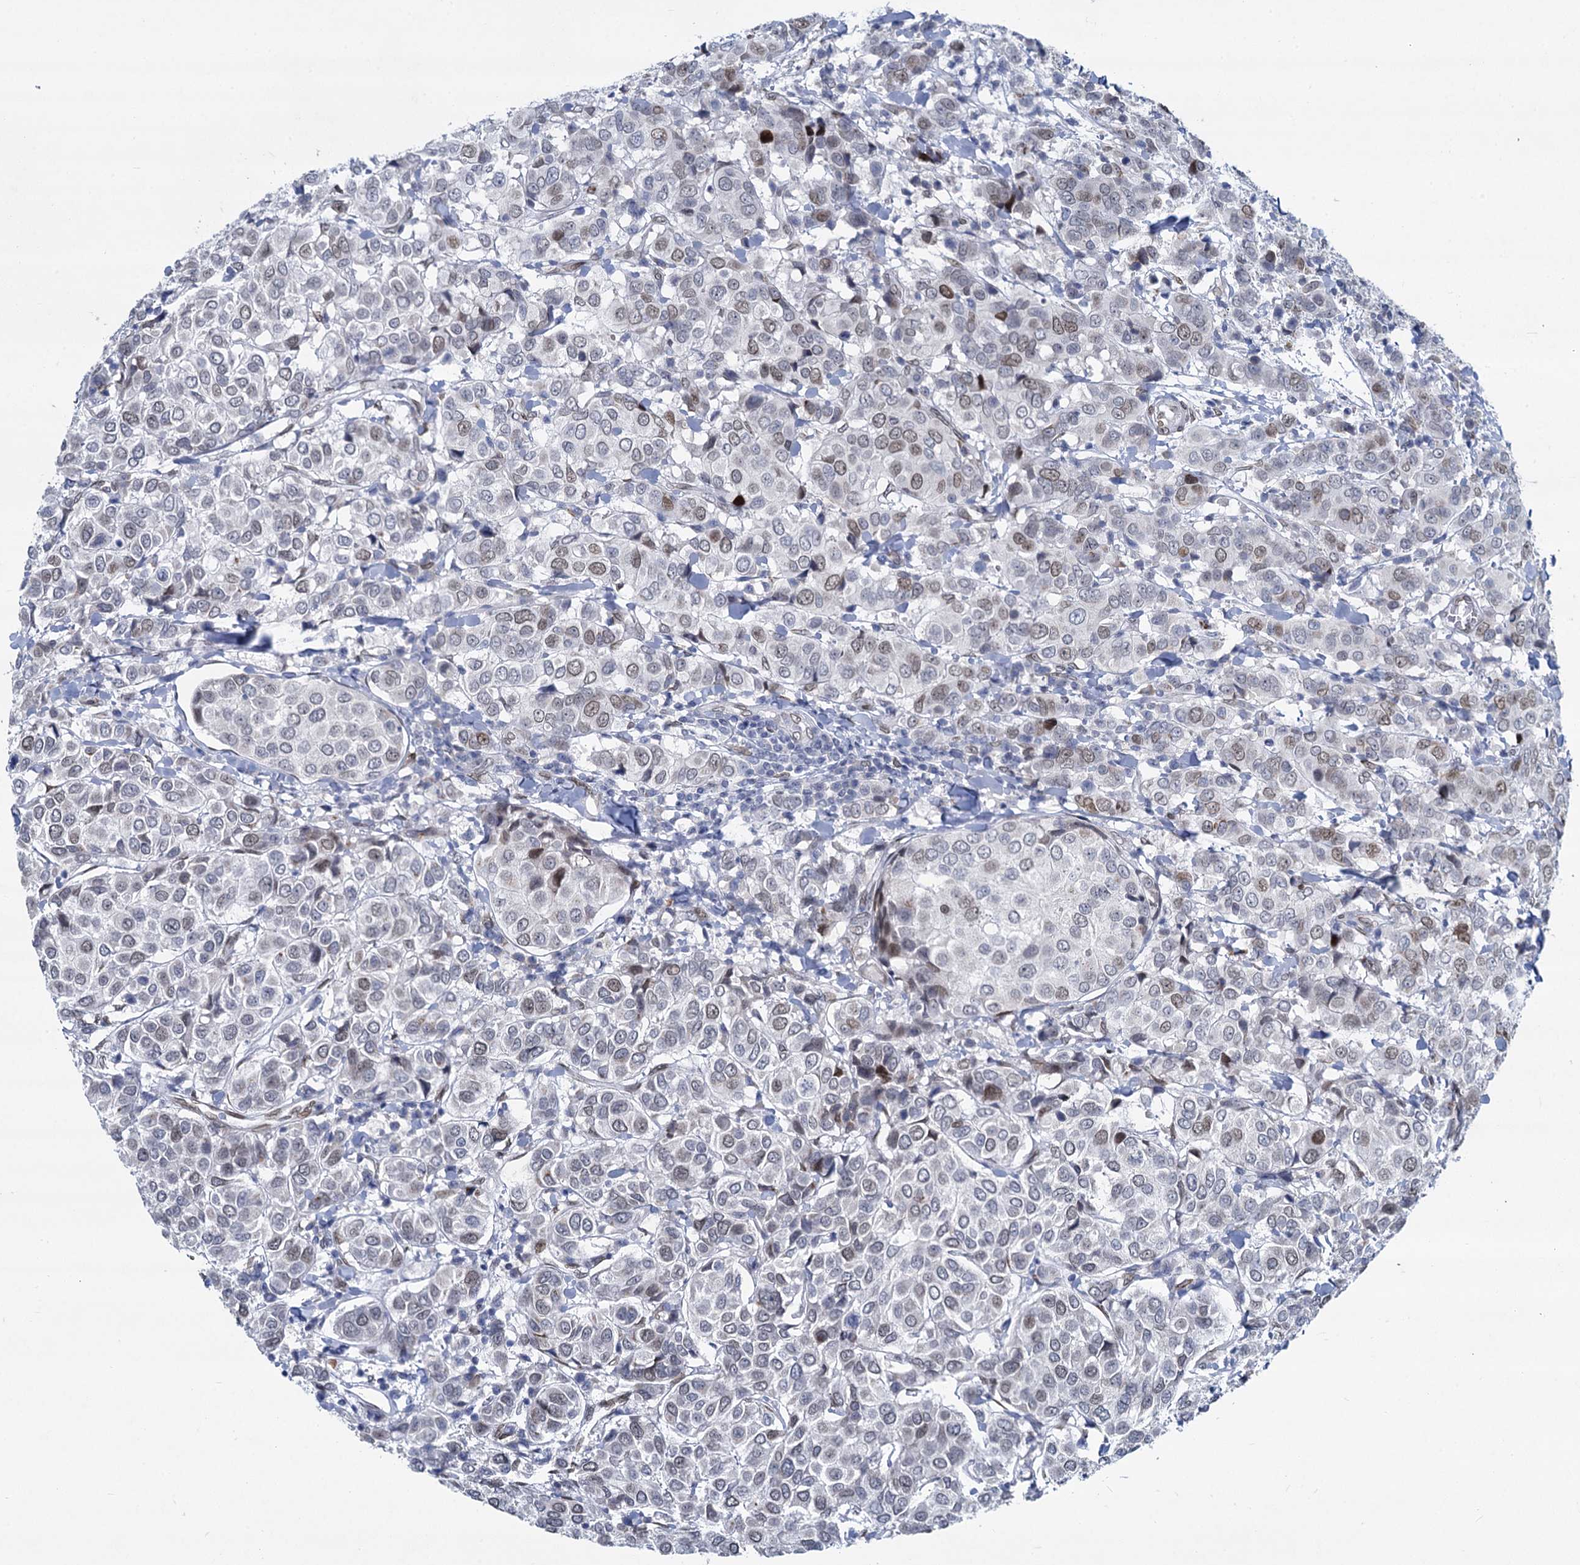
{"staining": {"intensity": "weak", "quantity": "25%-75%", "location": "nuclear"}, "tissue": "breast cancer", "cell_type": "Tumor cells", "image_type": "cancer", "snomed": [{"axis": "morphology", "description": "Duct carcinoma"}, {"axis": "topography", "description": "Breast"}], "caption": "The micrograph shows a brown stain indicating the presence of a protein in the nuclear of tumor cells in intraductal carcinoma (breast).", "gene": "PRSS35", "patient": {"sex": "female", "age": 55}}